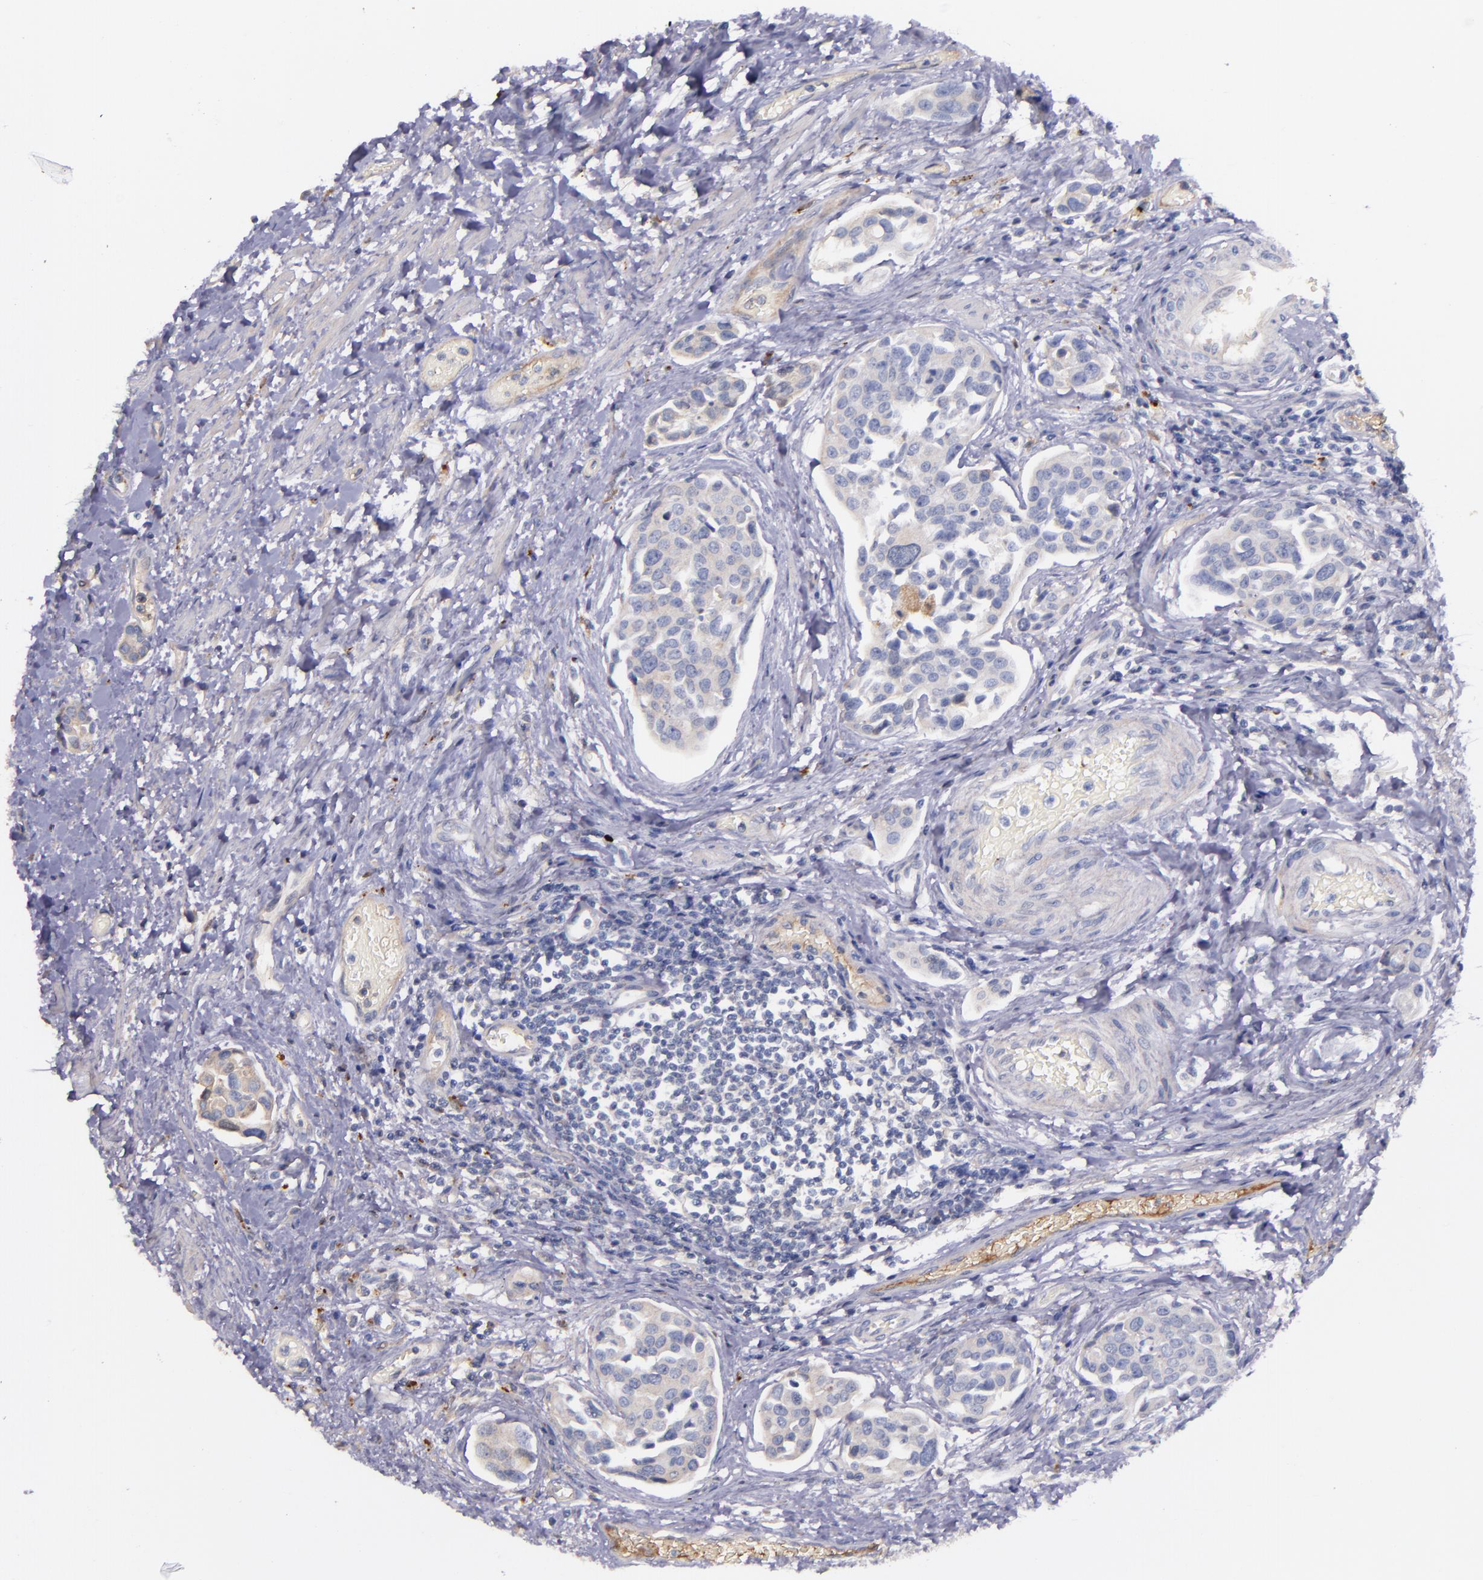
{"staining": {"intensity": "weak", "quantity": ">75%", "location": "cytoplasmic/membranous"}, "tissue": "urothelial cancer", "cell_type": "Tumor cells", "image_type": "cancer", "snomed": [{"axis": "morphology", "description": "Urothelial carcinoma, High grade"}, {"axis": "topography", "description": "Urinary bladder"}], "caption": "Immunohistochemistry photomicrograph of neoplastic tissue: human urothelial carcinoma (high-grade) stained using IHC displays low levels of weak protein expression localized specifically in the cytoplasmic/membranous of tumor cells, appearing as a cytoplasmic/membranous brown color.", "gene": "KNG1", "patient": {"sex": "male", "age": 78}}